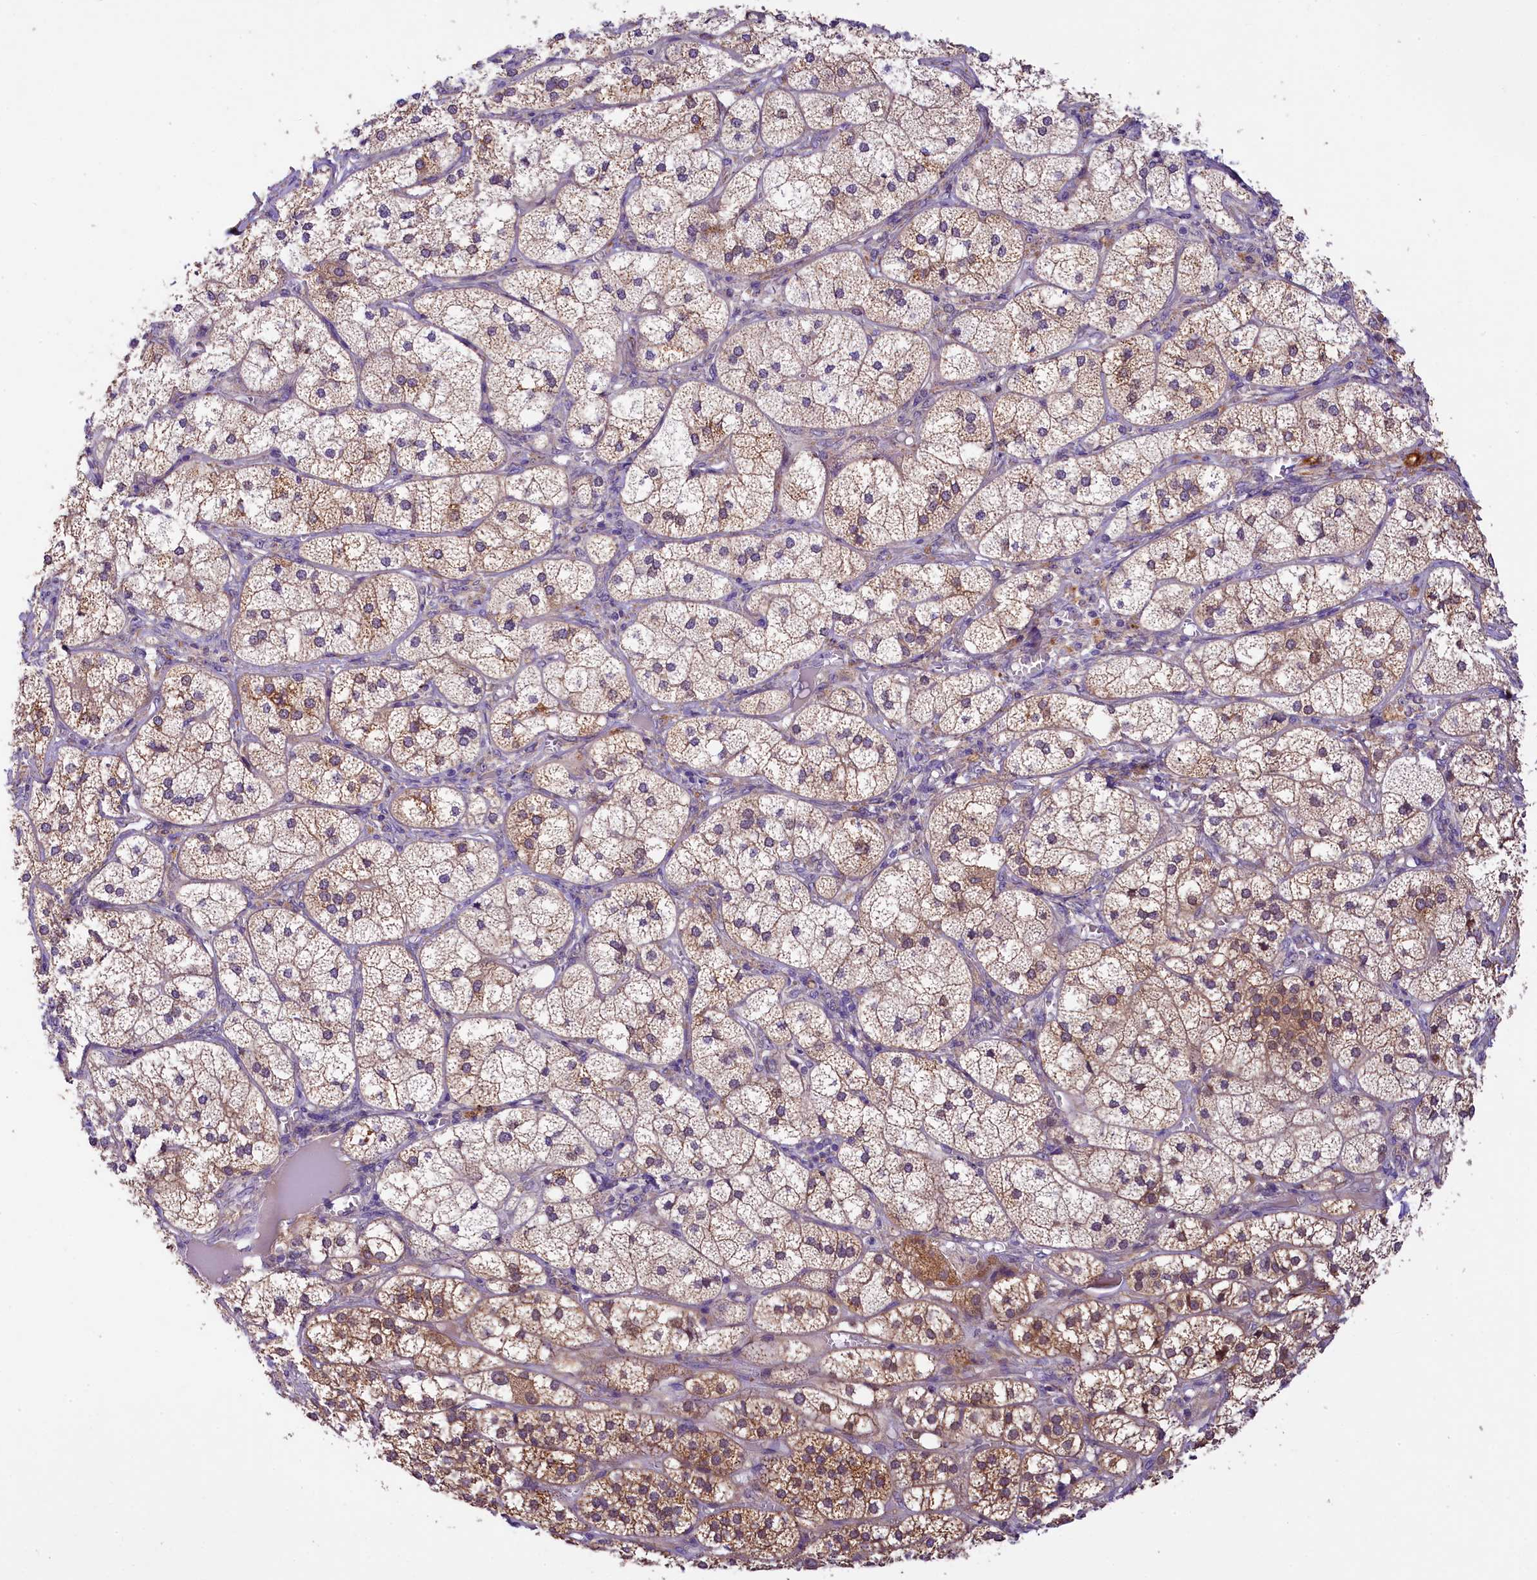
{"staining": {"intensity": "moderate", "quantity": ">75%", "location": "cytoplasmic/membranous"}, "tissue": "adrenal gland", "cell_type": "Glandular cells", "image_type": "normal", "snomed": [{"axis": "morphology", "description": "Normal tissue, NOS"}, {"axis": "topography", "description": "Adrenal gland"}], "caption": "Immunohistochemistry (IHC) micrograph of normal adrenal gland: human adrenal gland stained using immunohistochemistry (IHC) exhibits medium levels of moderate protein expression localized specifically in the cytoplasmic/membranous of glandular cells, appearing as a cytoplasmic/membranous brown color.", "gene": "UBXN6", "patient": {"sex": "female", "age": 61}}